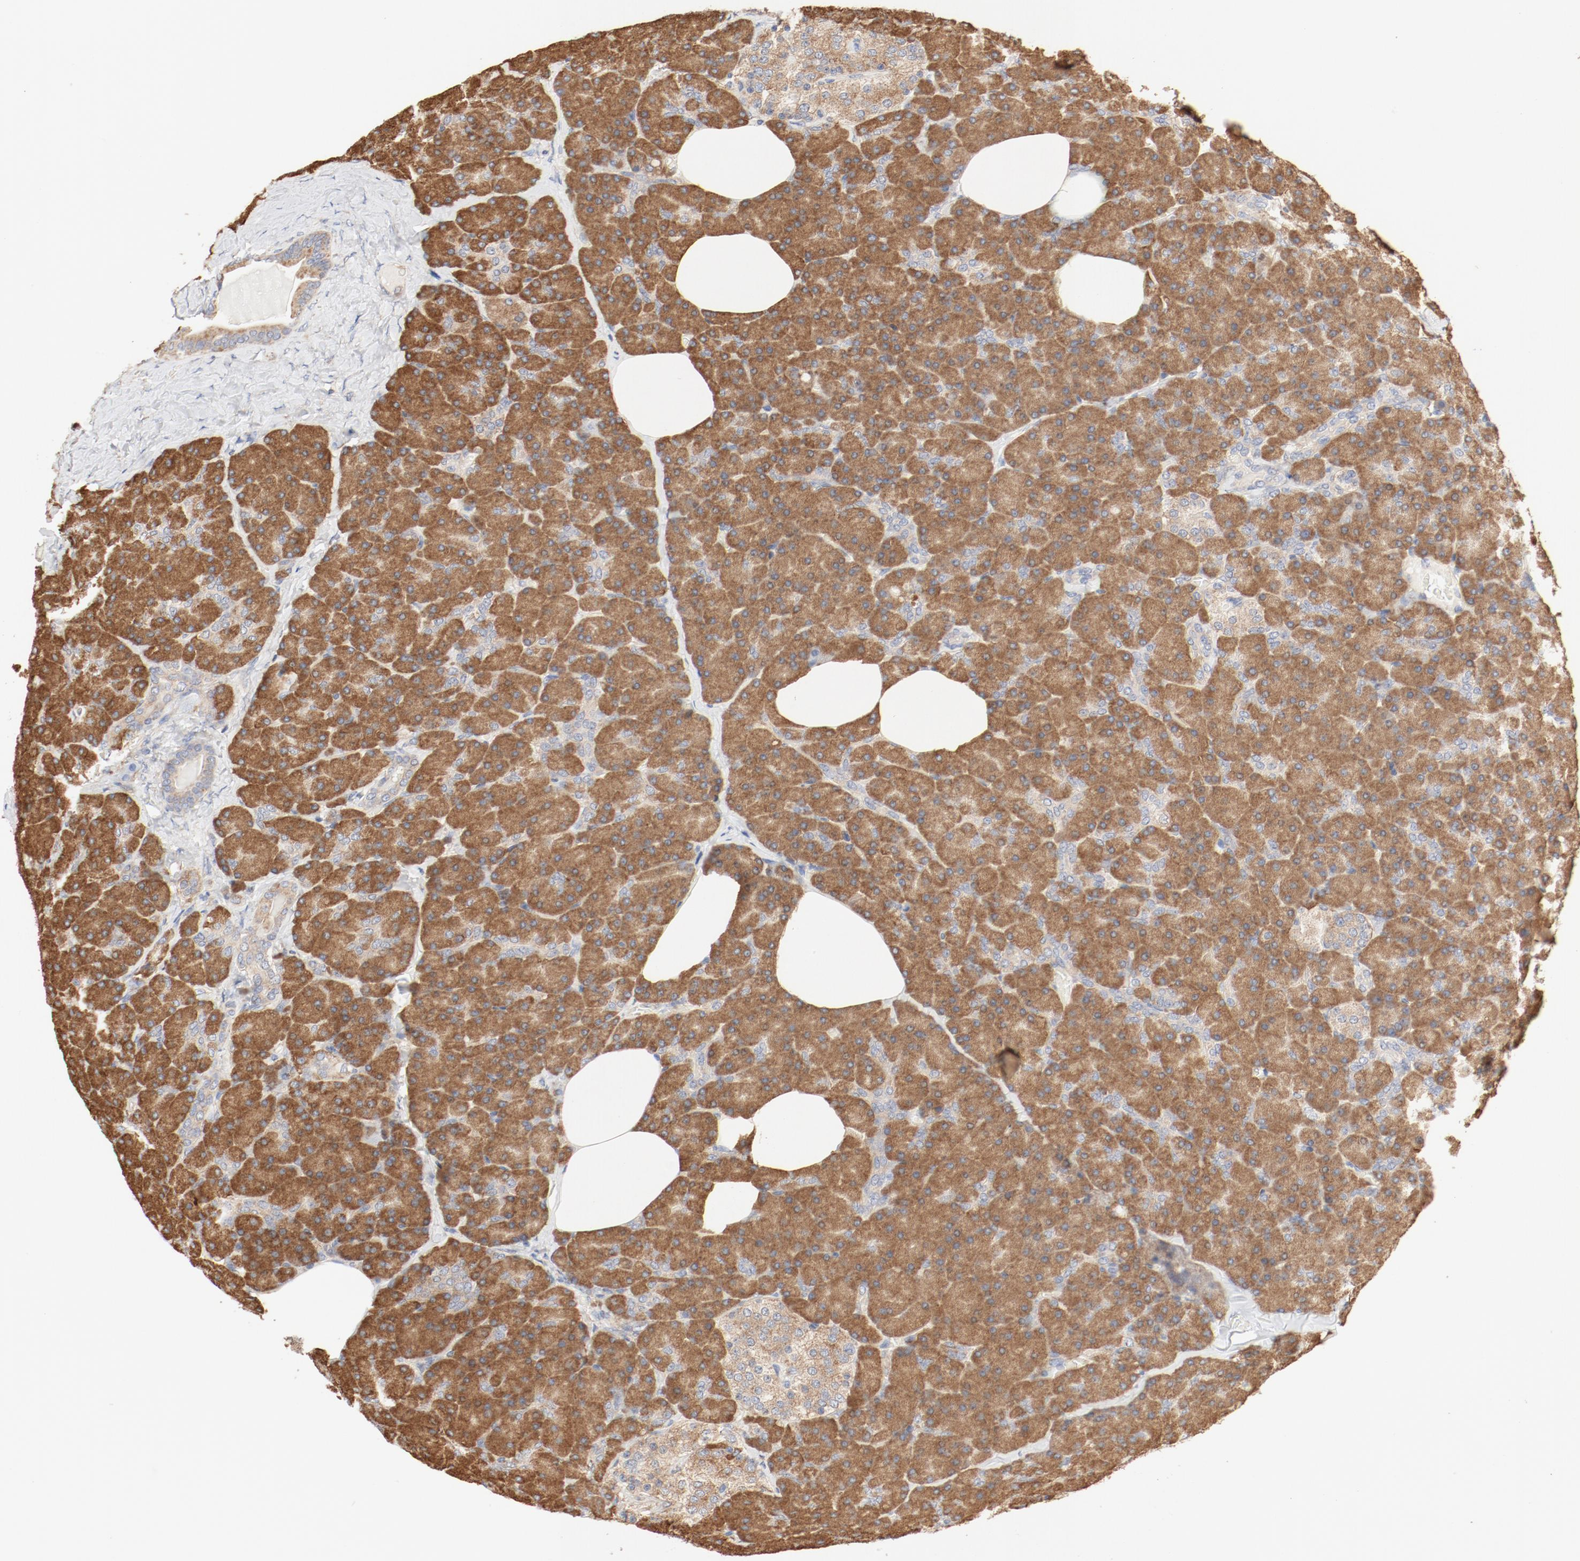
{"staining": {"intensity": "moderate", "quantity": ">75%", "location": "cytoplasmic/membranous"}, "tissue": "pancreas", "cell_type": "Exocrine glandular cells", "image_type": "normal", "snomed": [{"axis": "morphology", "description": "Normal tissue, NOS"}, {"axis": "topography", "description": "Pancreas"}], "caption": "Protein staining of unremarkable pancreas shows moderate cytoplasmic/membranous expression in about >75% of exocrine glandular cells.", "gene": "RPS6", "patient": {"sex": "female", "age": 35}}